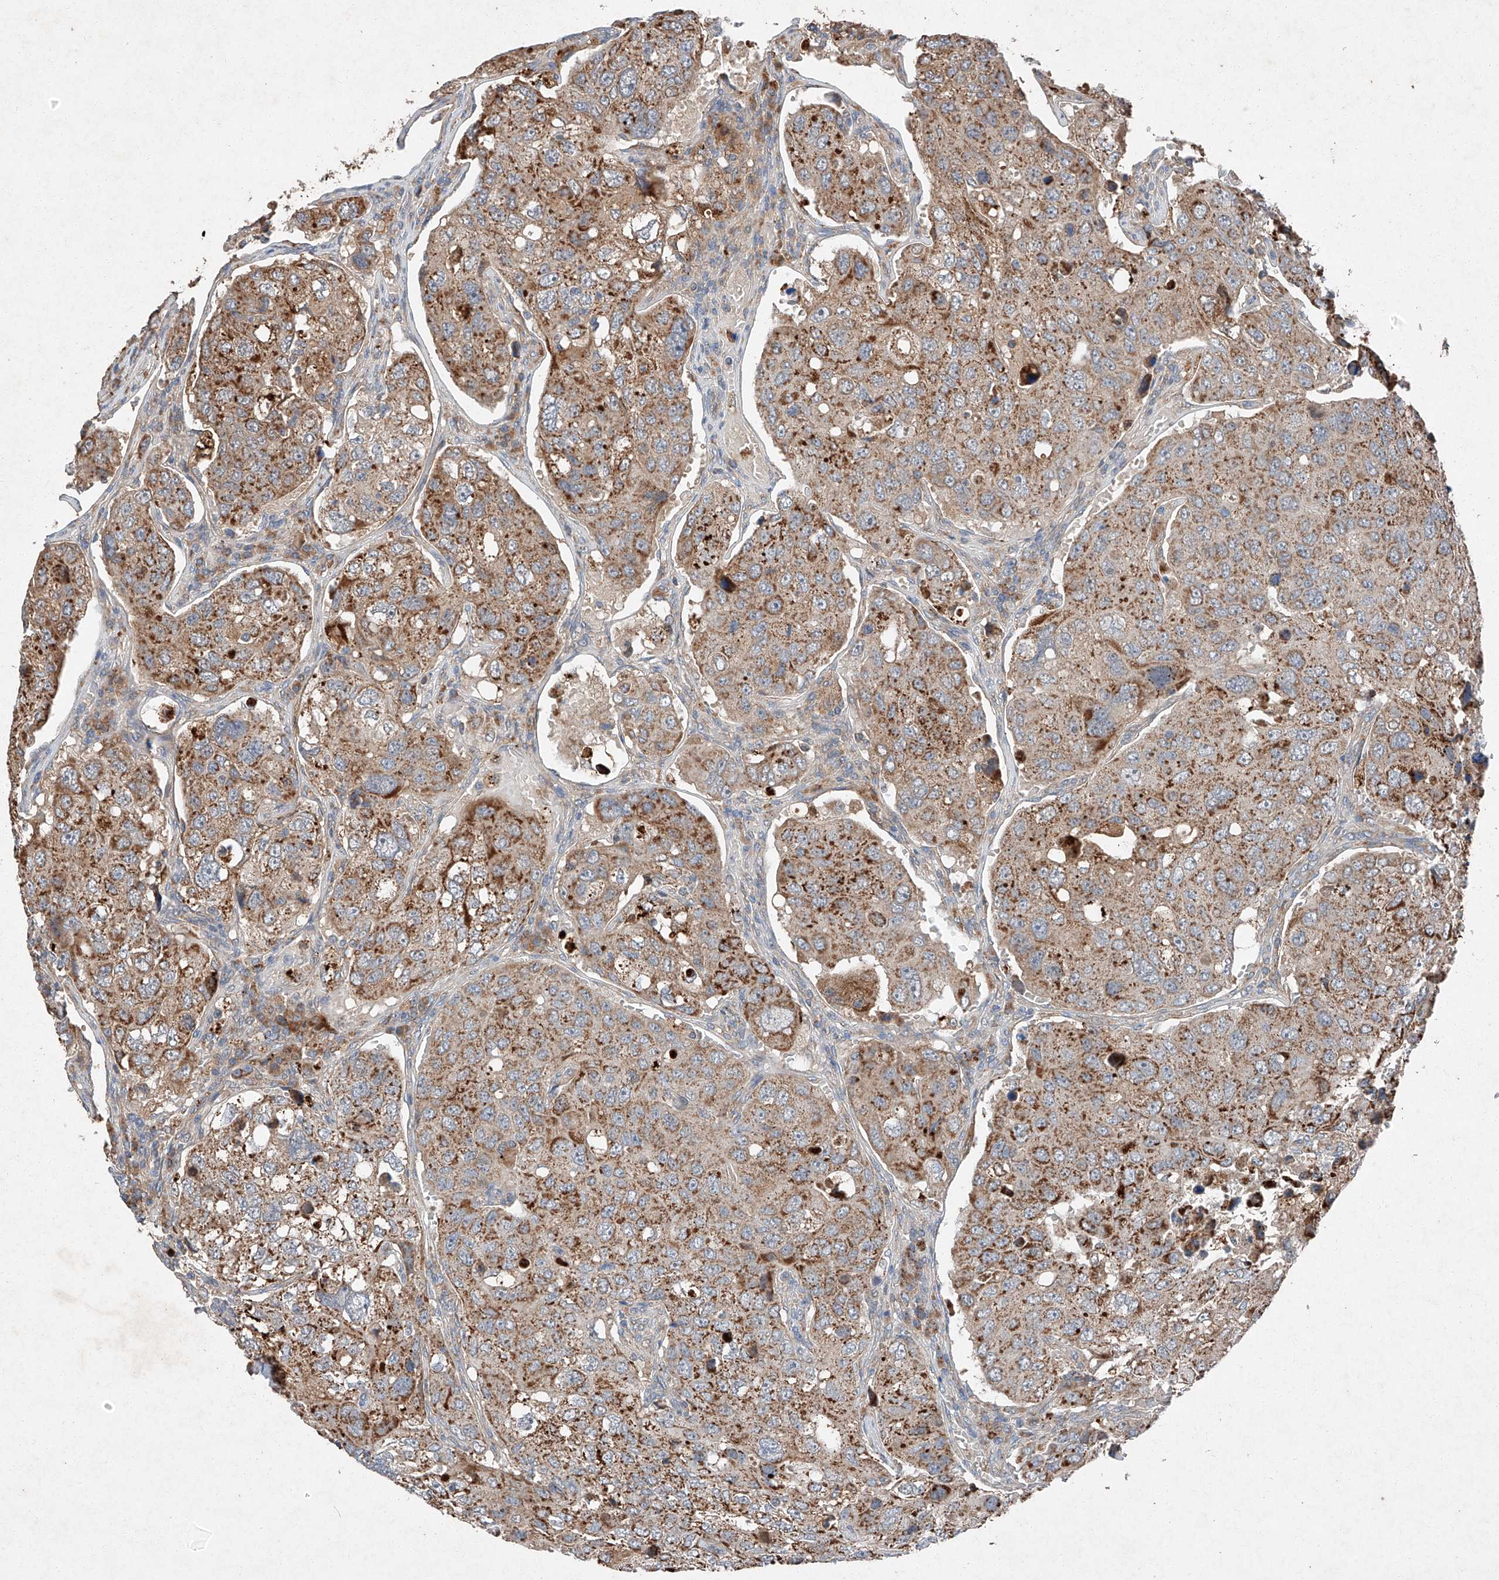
{"staining": {"intensity": "moderate", "quantity": ">75%", "location": "cytoplasmic/membranous"}, "tissue": "urothelial cancer", "cell_type": "Tumor cells", "image_type": "cancer", "snomed": [{"axis": "morphology", "description": "Urothelial carcinoma, High grade"}, {"axis": "topography", "description": "Lymph node"}, {"axis": "topography", "description": "Urinary bladder"}], "caption": "Moderate cytoplasmic/membranous expression for a protein is present in about >75% of tumor cells of urothelial cancer using immunohistochemistry.", "gene": "RUSC1", "patient": {"sex": "male", "age": 51}}